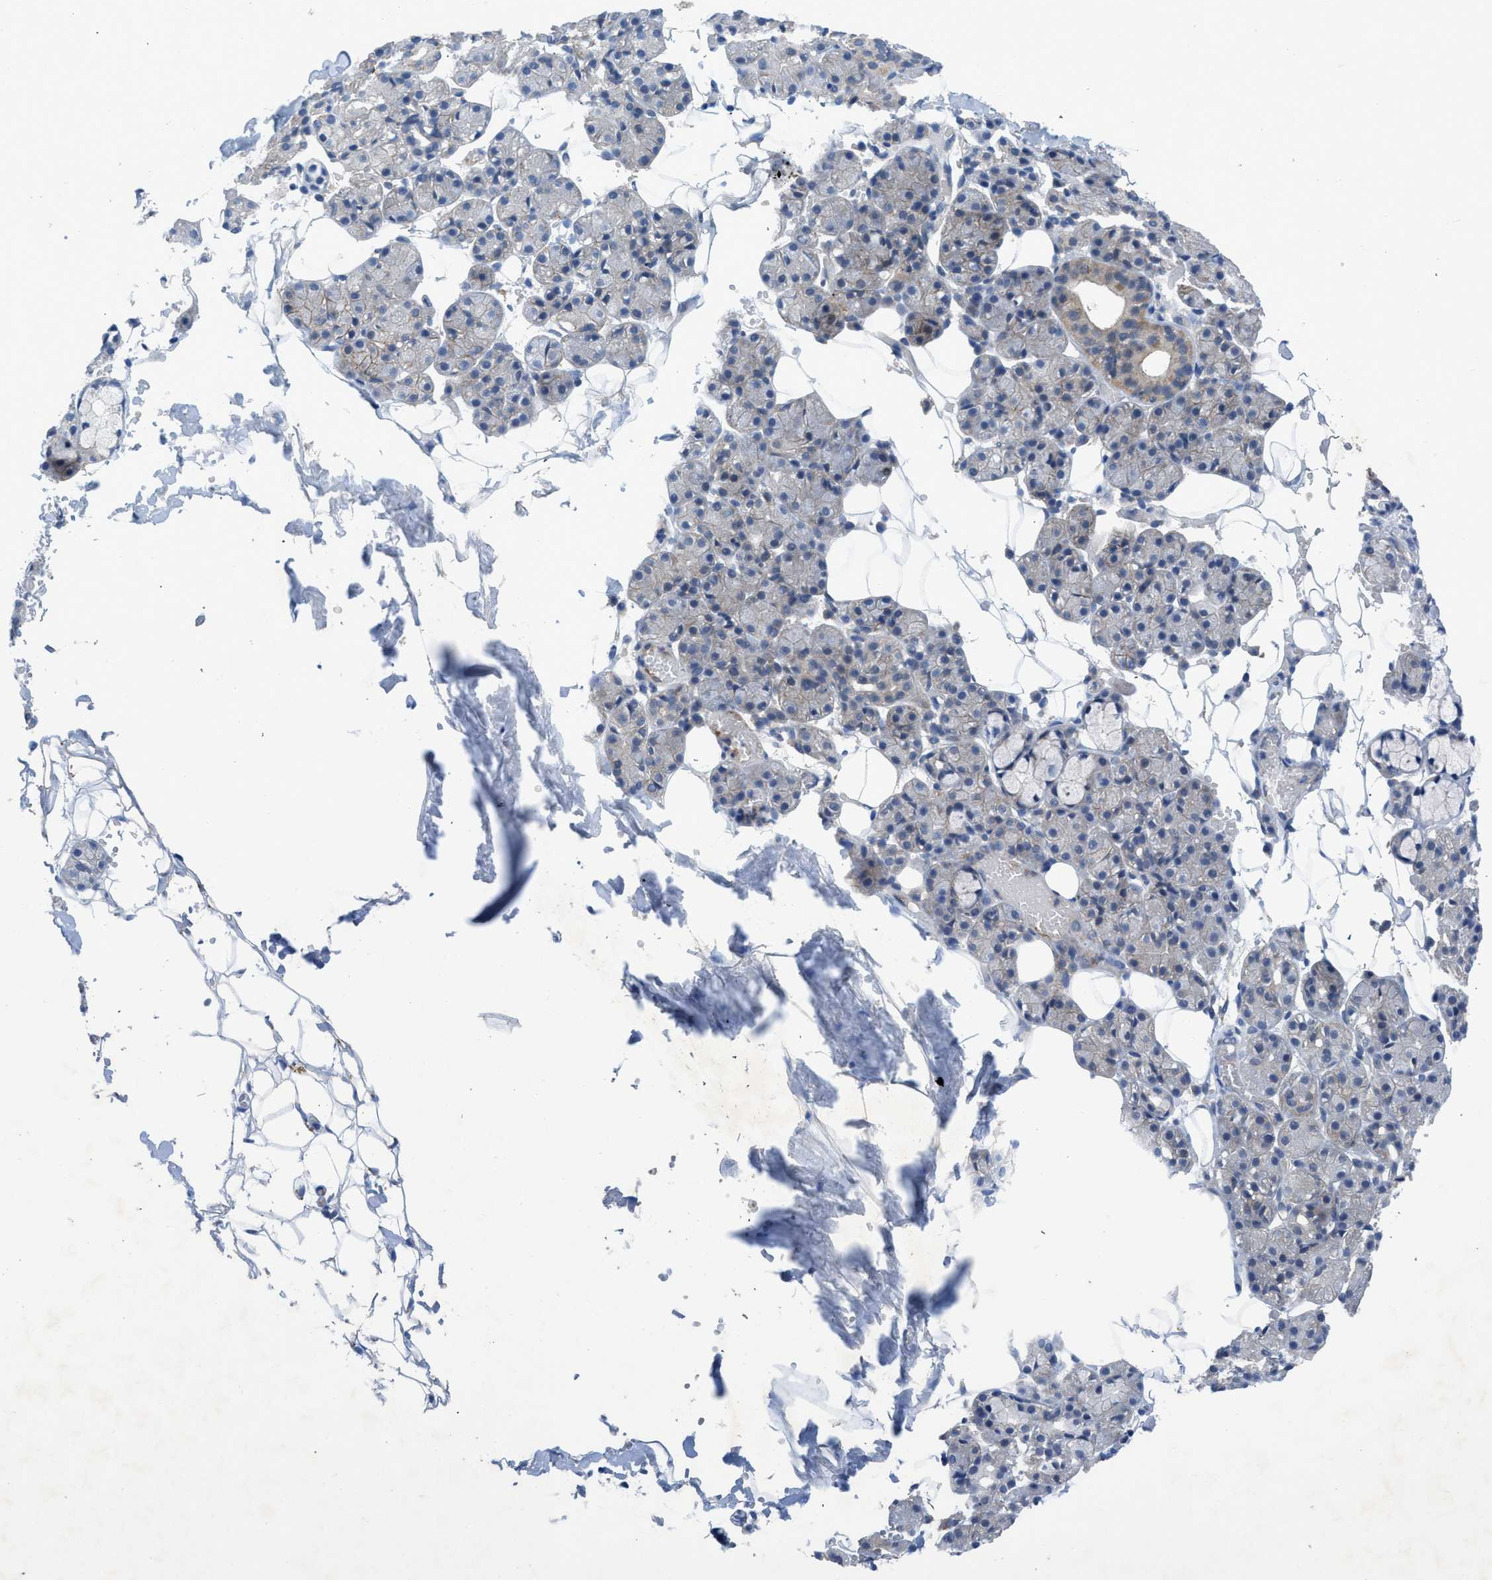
{"staining": {"intensity": "negative", "quantity": "none", "location": "none"}, "tissue": "salivary gland", "cell_type": "Glandular cells", "image_type": "normal", "snomed": [{"axis": "morphology", "description": "Normal tissue, NOS"}, {"axis": "topography", "description": "Salivary gland"}], "caption": "A high-resolution image shows immunohistochemistry (IHC) staining of benign salivary gland, which reveals no significant staining in glandular cells. (DAB immunohistochemistry (IHC) with hematoxylin counter stain).", "gene": "PANX1", "patient": {"sex": "male", "age": 63}}